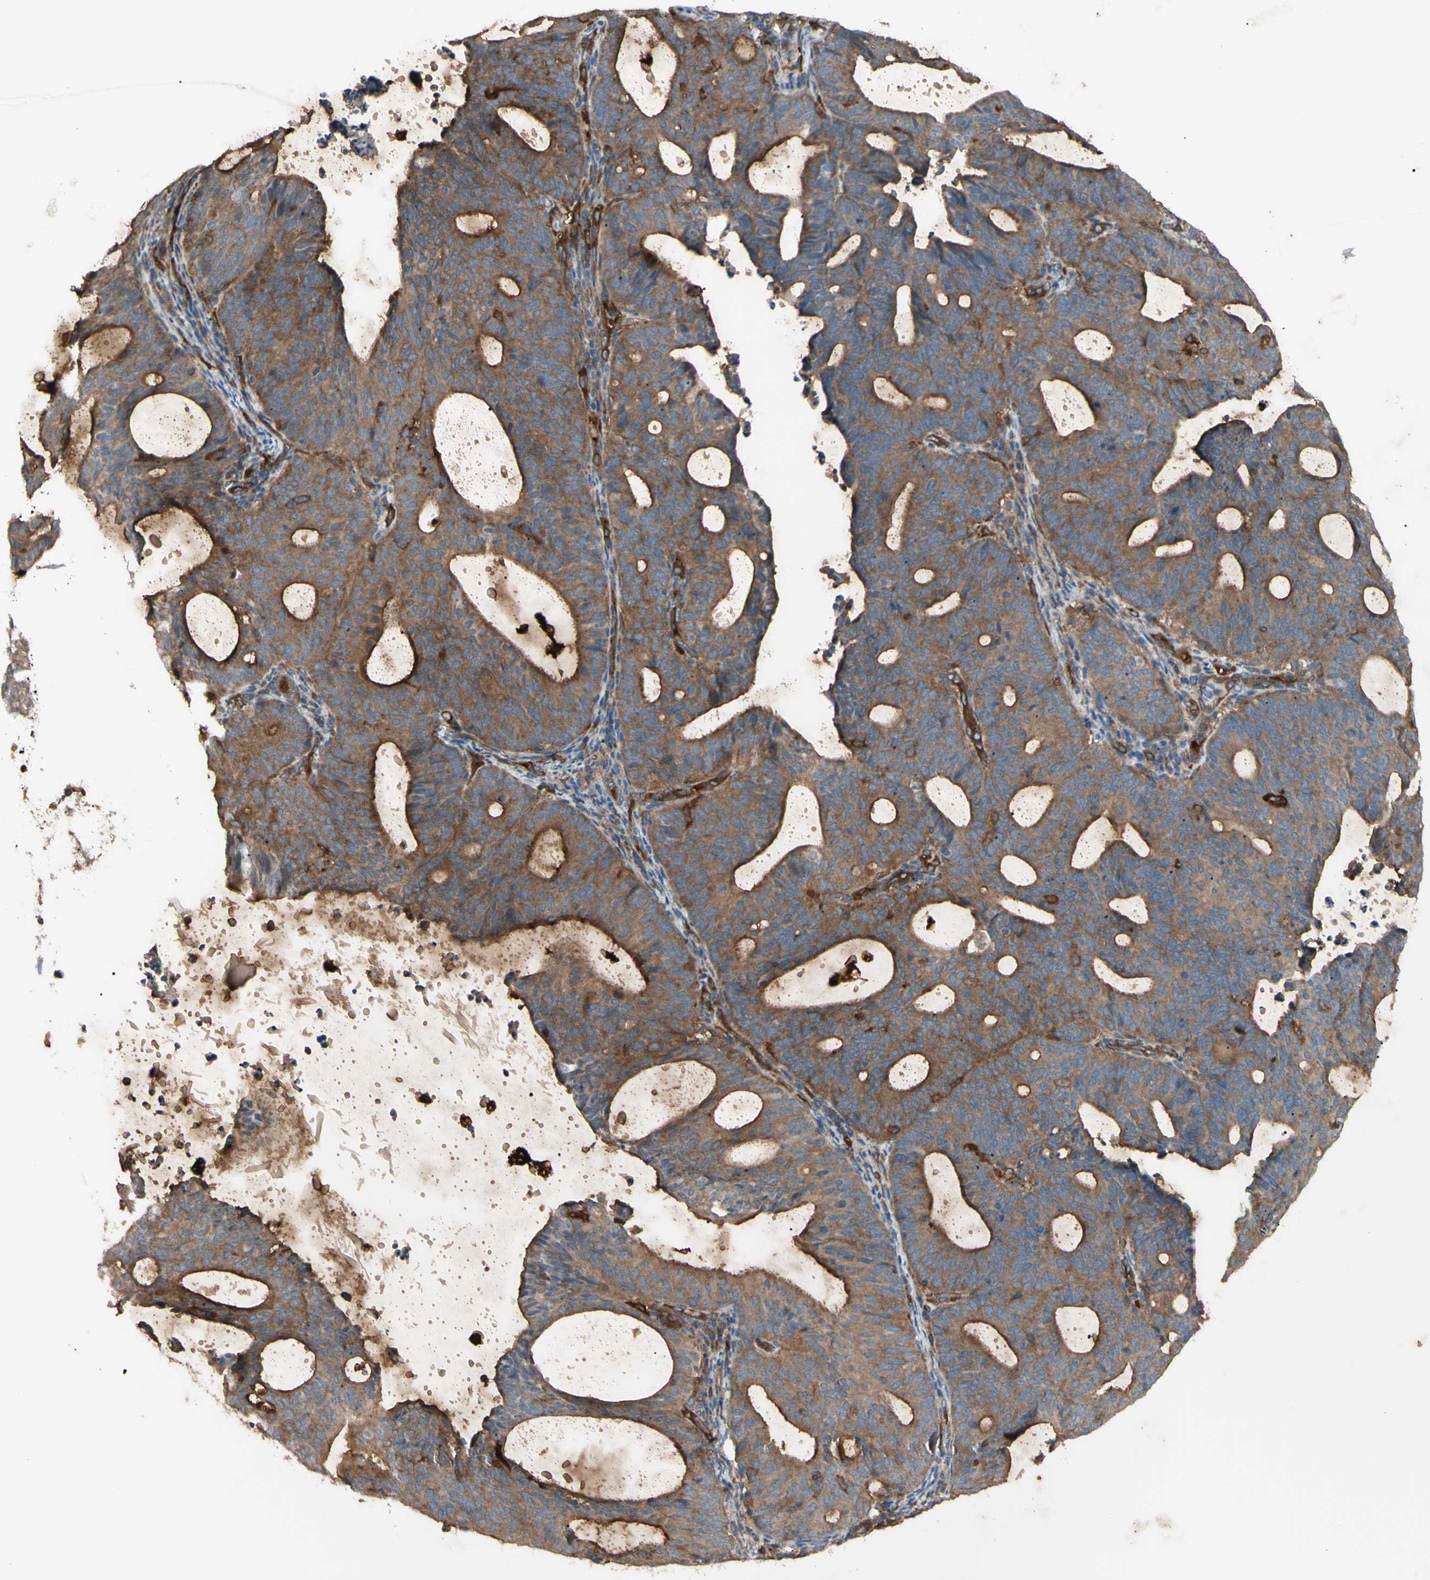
{"staining": {"intensity": "strong", "quantity": ">75%", "location": "cytoplasmic/membranous"}, "tissue": "endometrial cancer", "cell_type": "Tumor cells", "image_type": "cancer", "snomed": [{"axis": "morphology", "description": "Adenocarcinoma, NOS"}, {"axis": "topography", "description": "Uterus"}], "caption": "DAB (3,3'-diaminobenzidine) immunohistochemical staining of human endometrial adenocarcinoma shows strong cytoplasmic/membranous protein positivity in approximately >75% of tumor cells.", "gene": "PTPN12", "patient": {"sex": "female", "age": 83}}